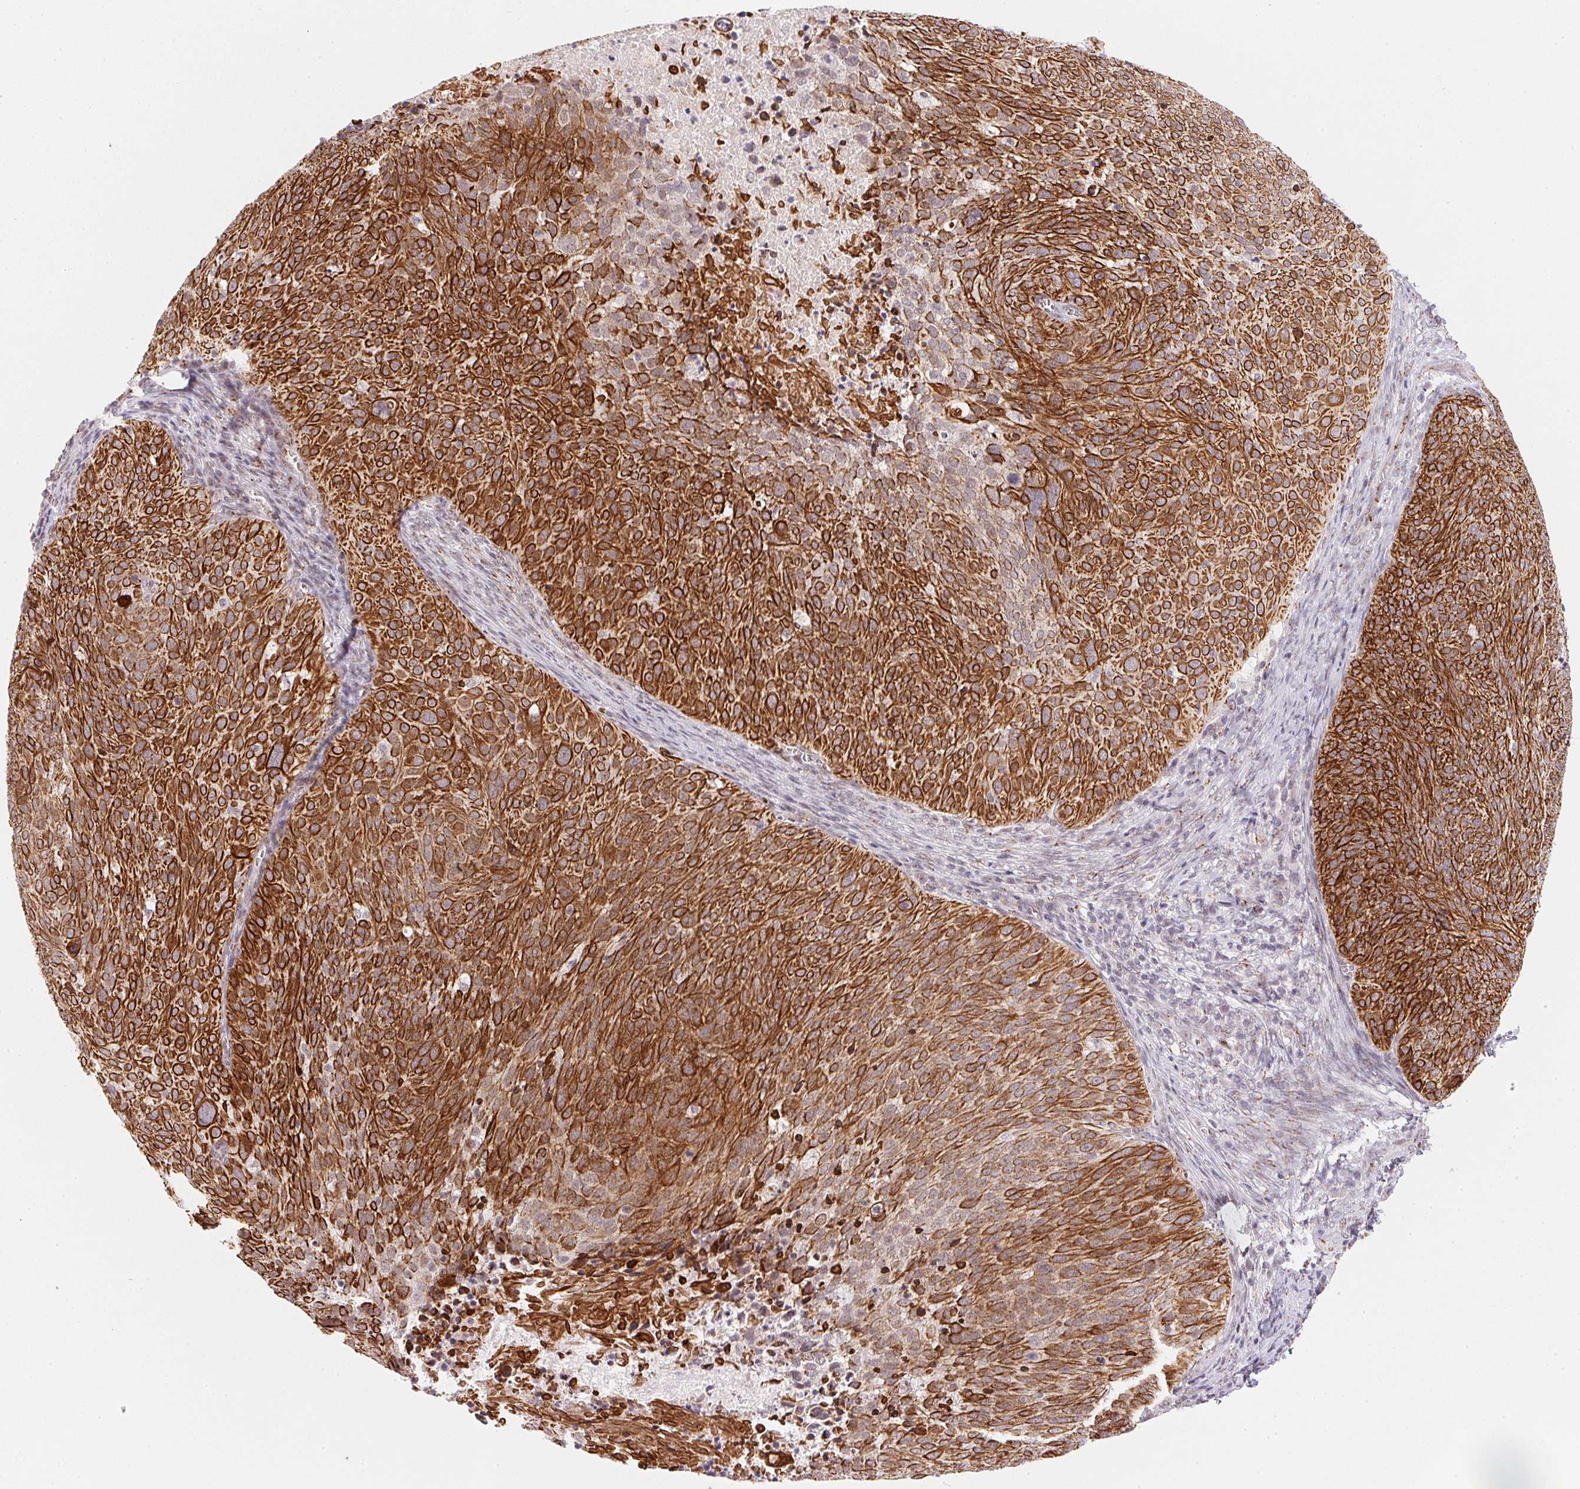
{"staining": {"intensity": "strong", "quantity": ">75%", "location": "cytoplasmic/membranous"}, "tissue": "cervical cancer", "cell_type": "Tumor cells", "image_type": "cancer", "snomed": [{"axis": "morphology", "description": "Squamous cell carcinoma, NOS"}, {"axis": "topography", "description": "Cervix"}], "caption": "A micrograph of squamous cell carcinoma (cervical) stained for a protein exhibits strong cytoplasmic/membranous brown staining in tumor cells.", "gene": "RAB22A", "patient": {"sex": "female", "age": 39}}